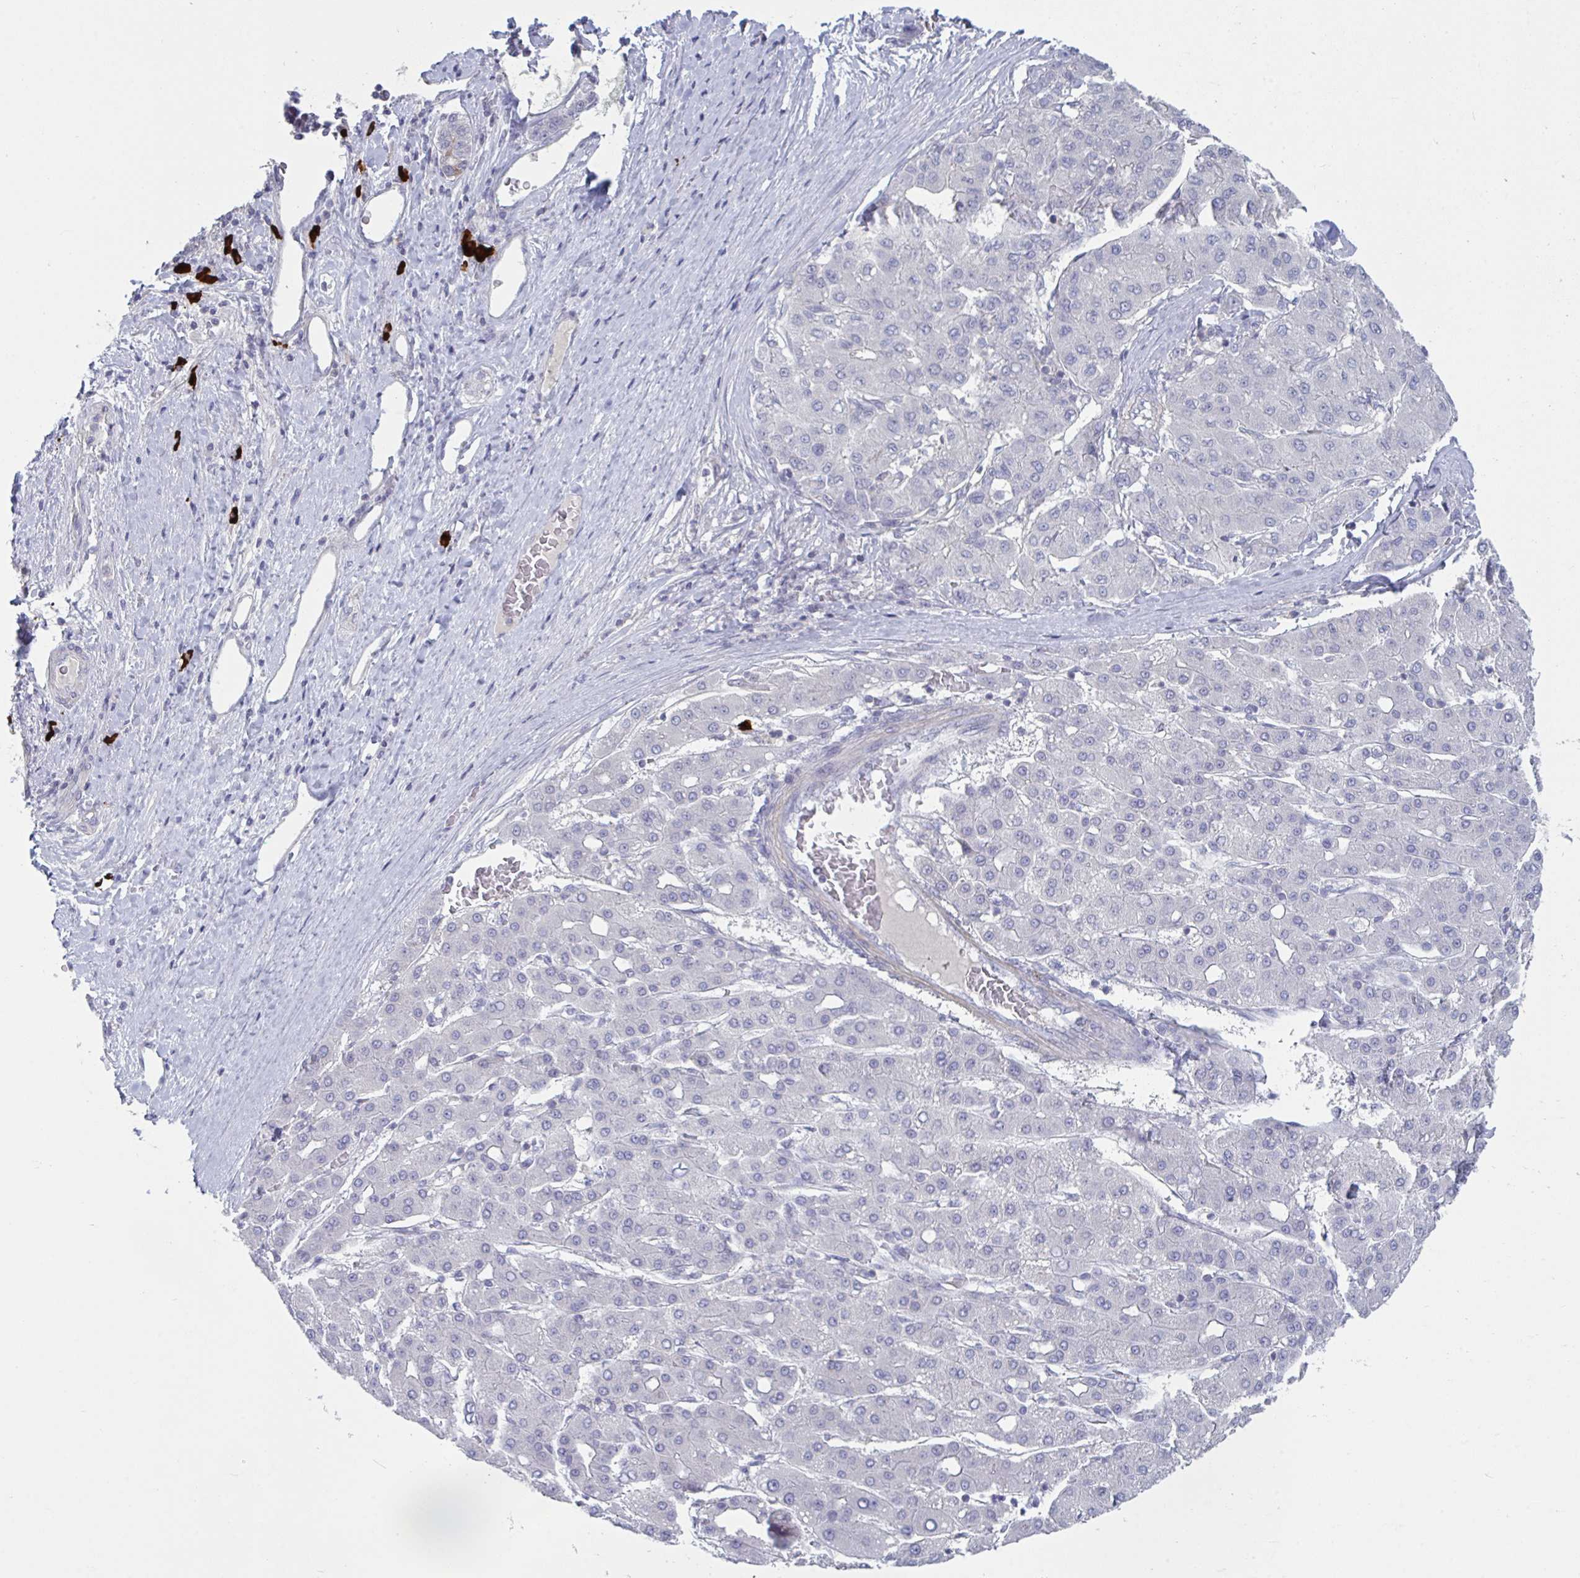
{"staining": {"intensity": "negative", "quantity": "none", "location": "none"}, "tissue": "liver cancer", "cell_type": "Tumor cells", "image_type": "cancer", "snomed": [{"axis": "morphology", "description": "Carcinoma, Hepatocellular, NOS"}, {"axis": "topography", "description": "Liver"}], "caption": "High power microscopy image of an immunohistochemistry (IHC) image of liver cancer, revealing no significant expression in tumor cells. (Stains: DAB immunohistochemistry (IHC) with hematoxylin counter stain, Microscopy: brightfield microscopy at high magnification).", "gene": "STK26", "patient": {"sex": "male", "age": 65}}